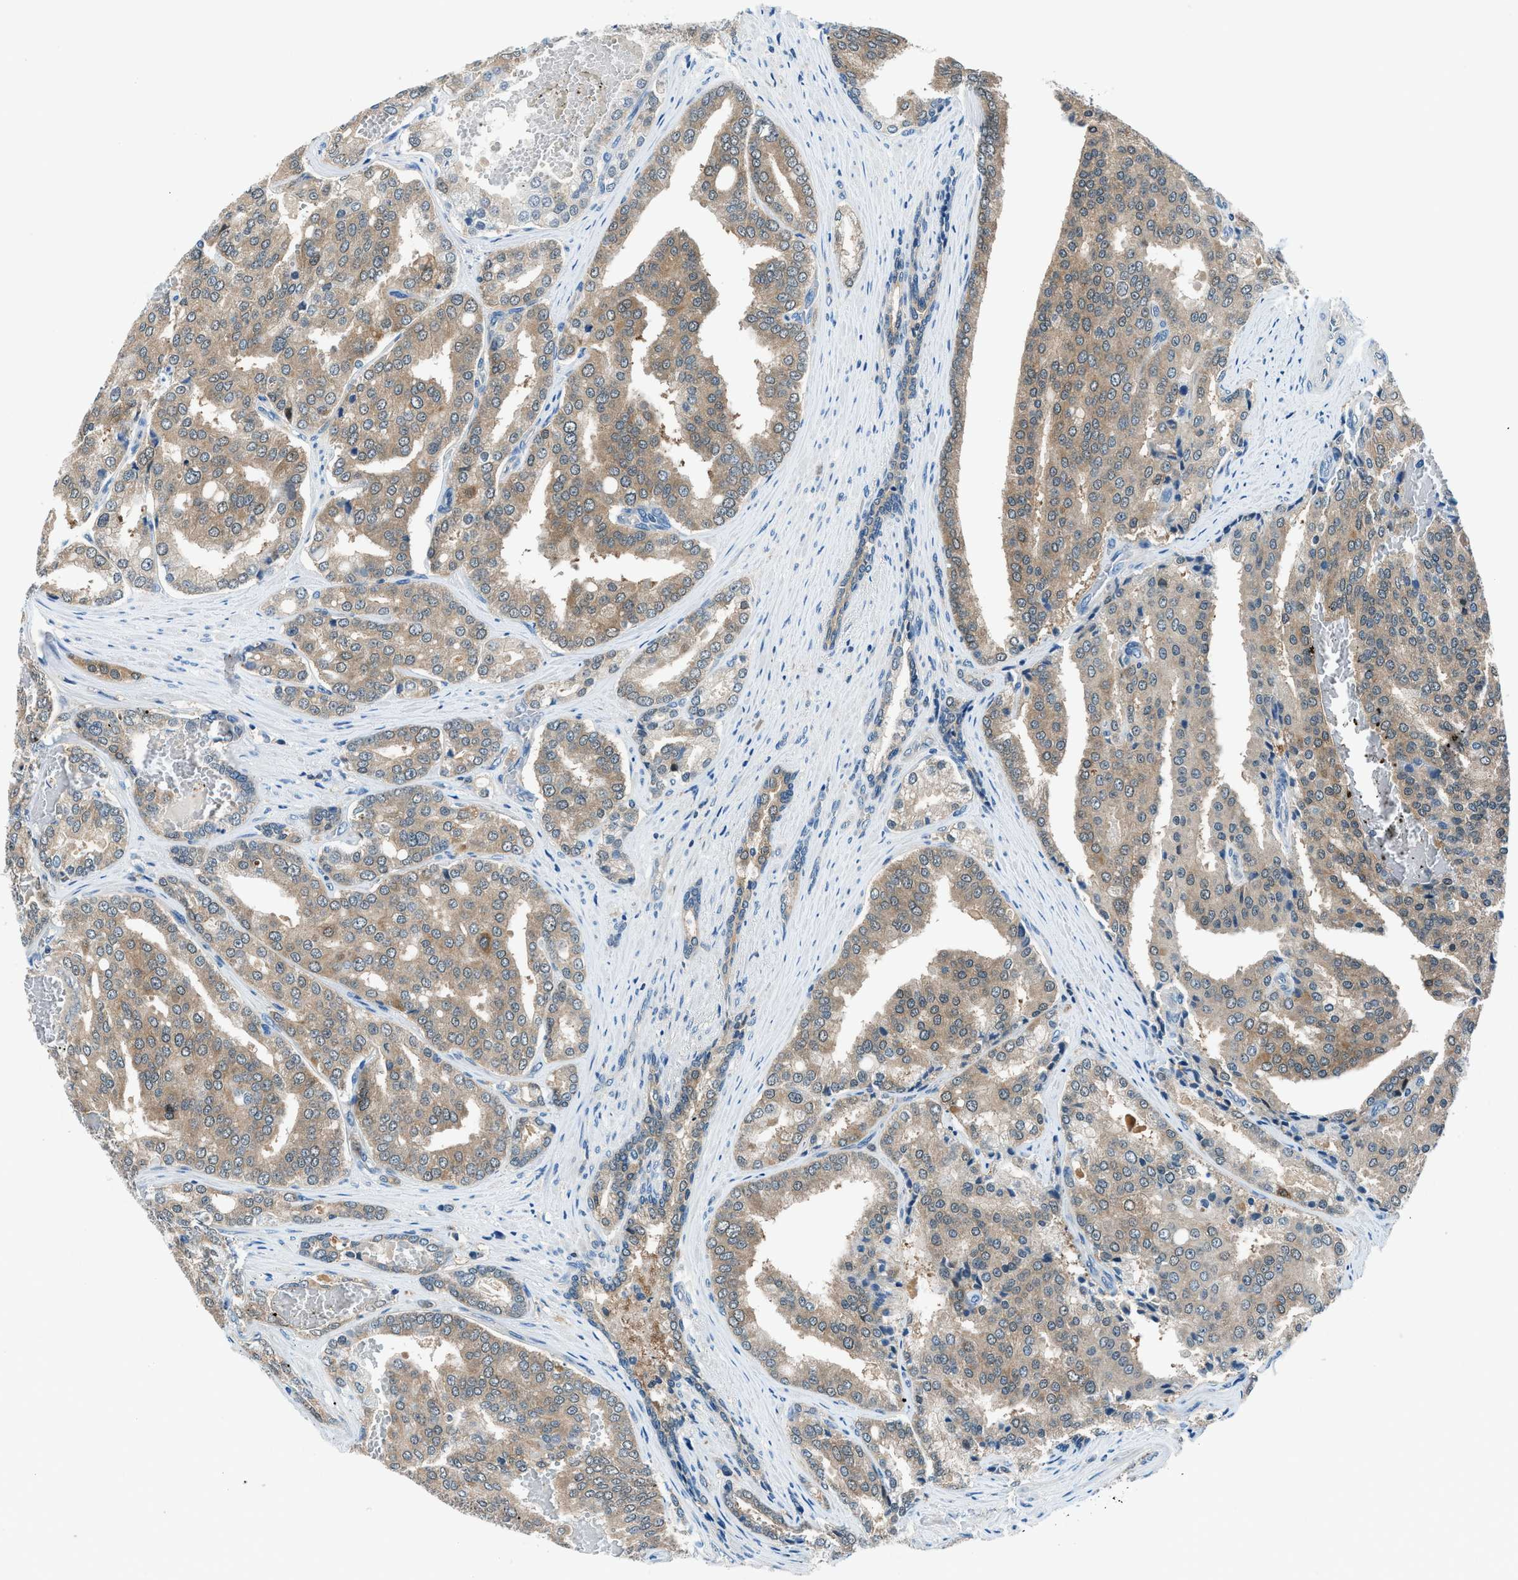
{"staining": {"intensity": "moderate", "quantity": ">75%", "location": "cytoplasmic/membranous"}, "tissue": "prostate cancer", "cell_type": "Tumor cells", "image_type": "cancer", "snomed": [{"axis": "morphology", "description": "Adenocarcinoma, High grade"}, {"axis": "topography", "description": "Prostate"}], "caption": "Protein staining of prostate cancer tissue demonstrates moderate cytoplasmic/membranous expression in about >75% of tumor cells.", "gene": "ACP1", "patient": {"sex": "male", "age": 50}}